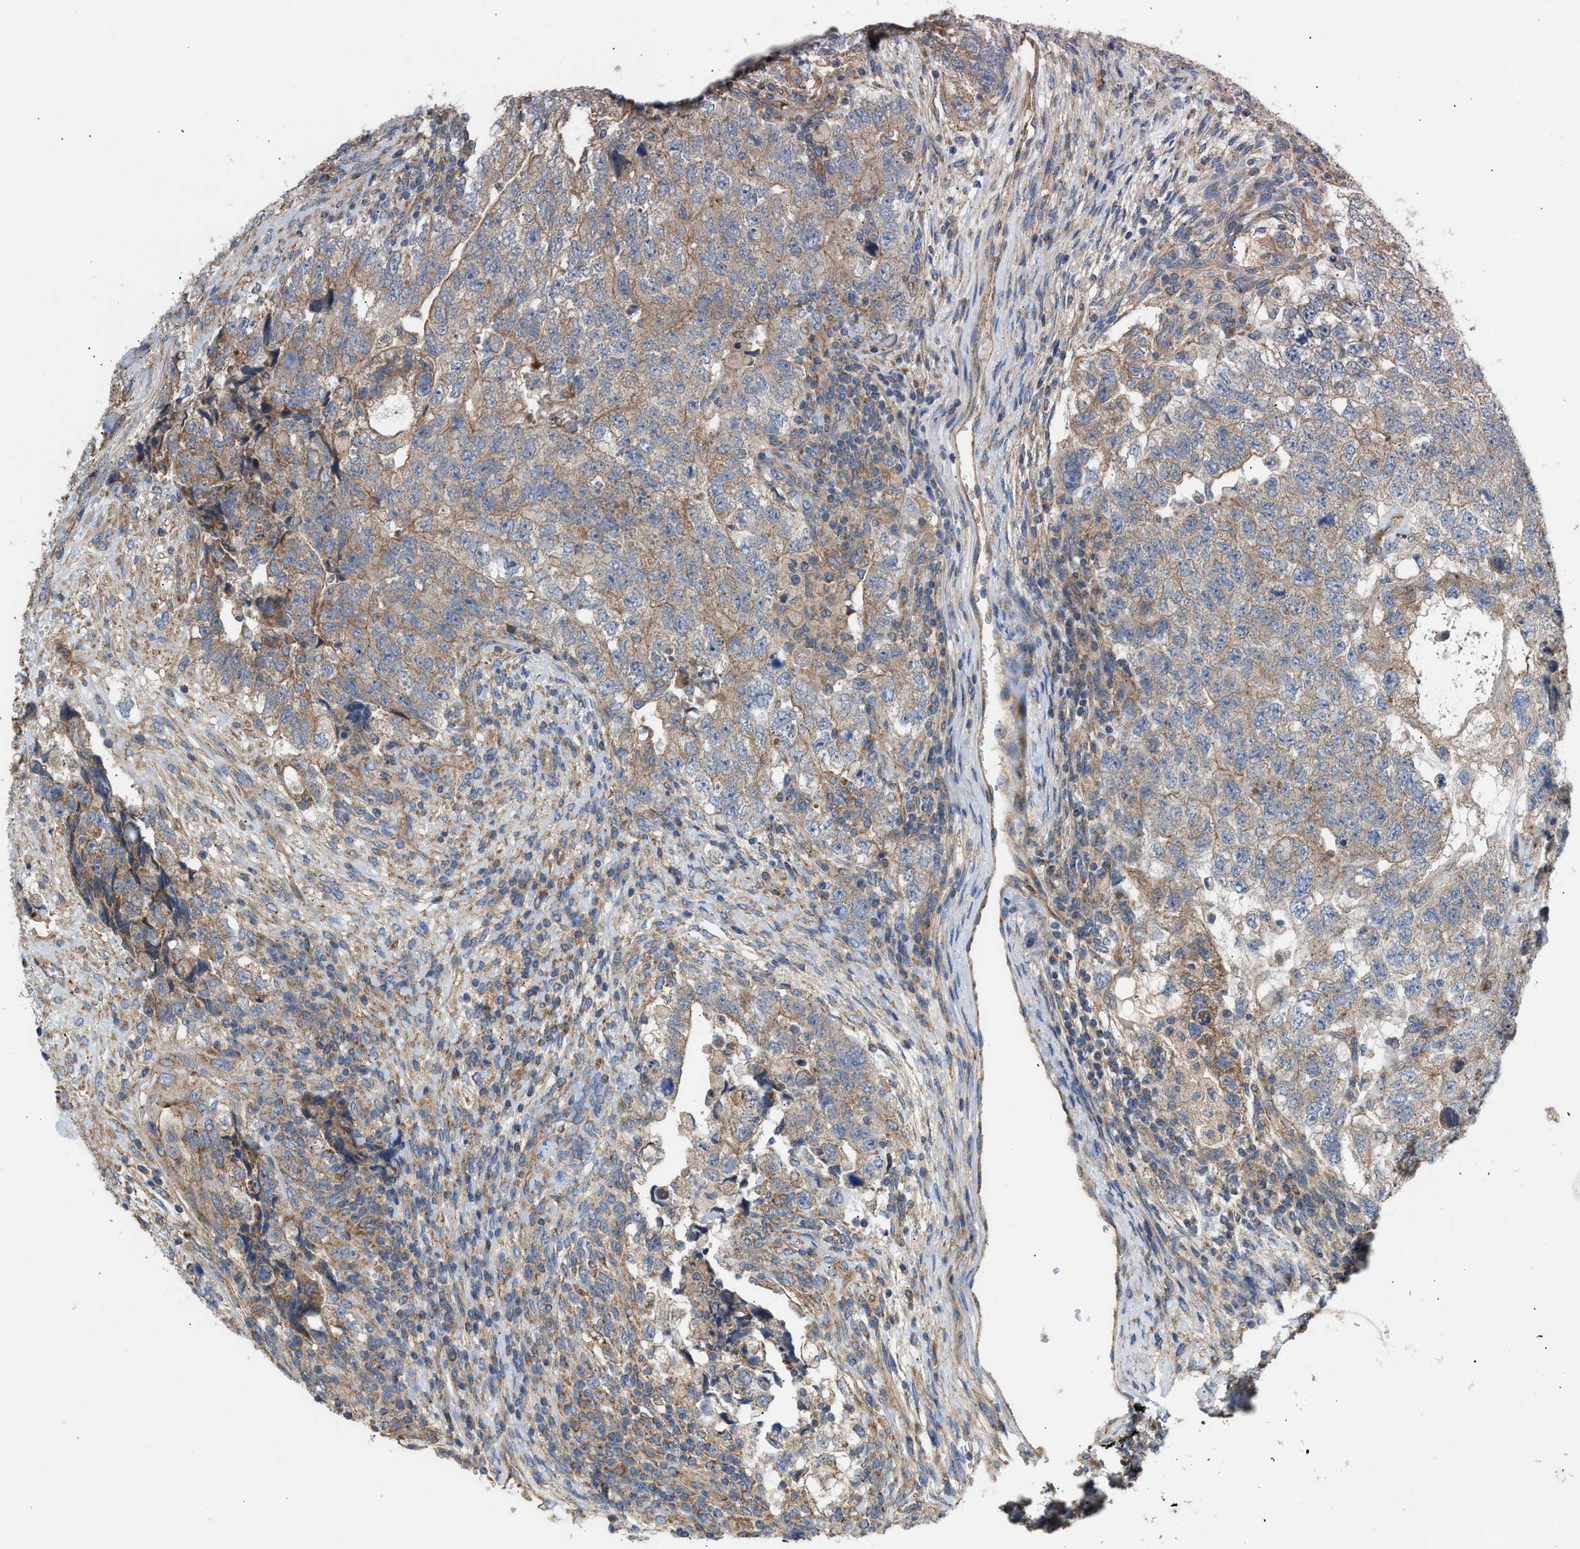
{"staining": {"intensity": "weak", "quantity": ">75%", "location": "cytoplasmic/membranous"}, "tissue": "testis cancer", "cell_type": "Tumor cells", "image_type": "cancer", "snomed": [{"axis": "morphology", "description": "Carcinoma, Embryonal, NOS"}, {"axis": "topography", "description": "Testis"}], "caption": "Testis cancer stained with immunohistochemistry demonstrates weak cytoplasmic/membranous staining in approximately >75% of tumor cells.", "gene": "OXSM", "patient": {"sex": "male", "age": 36}}